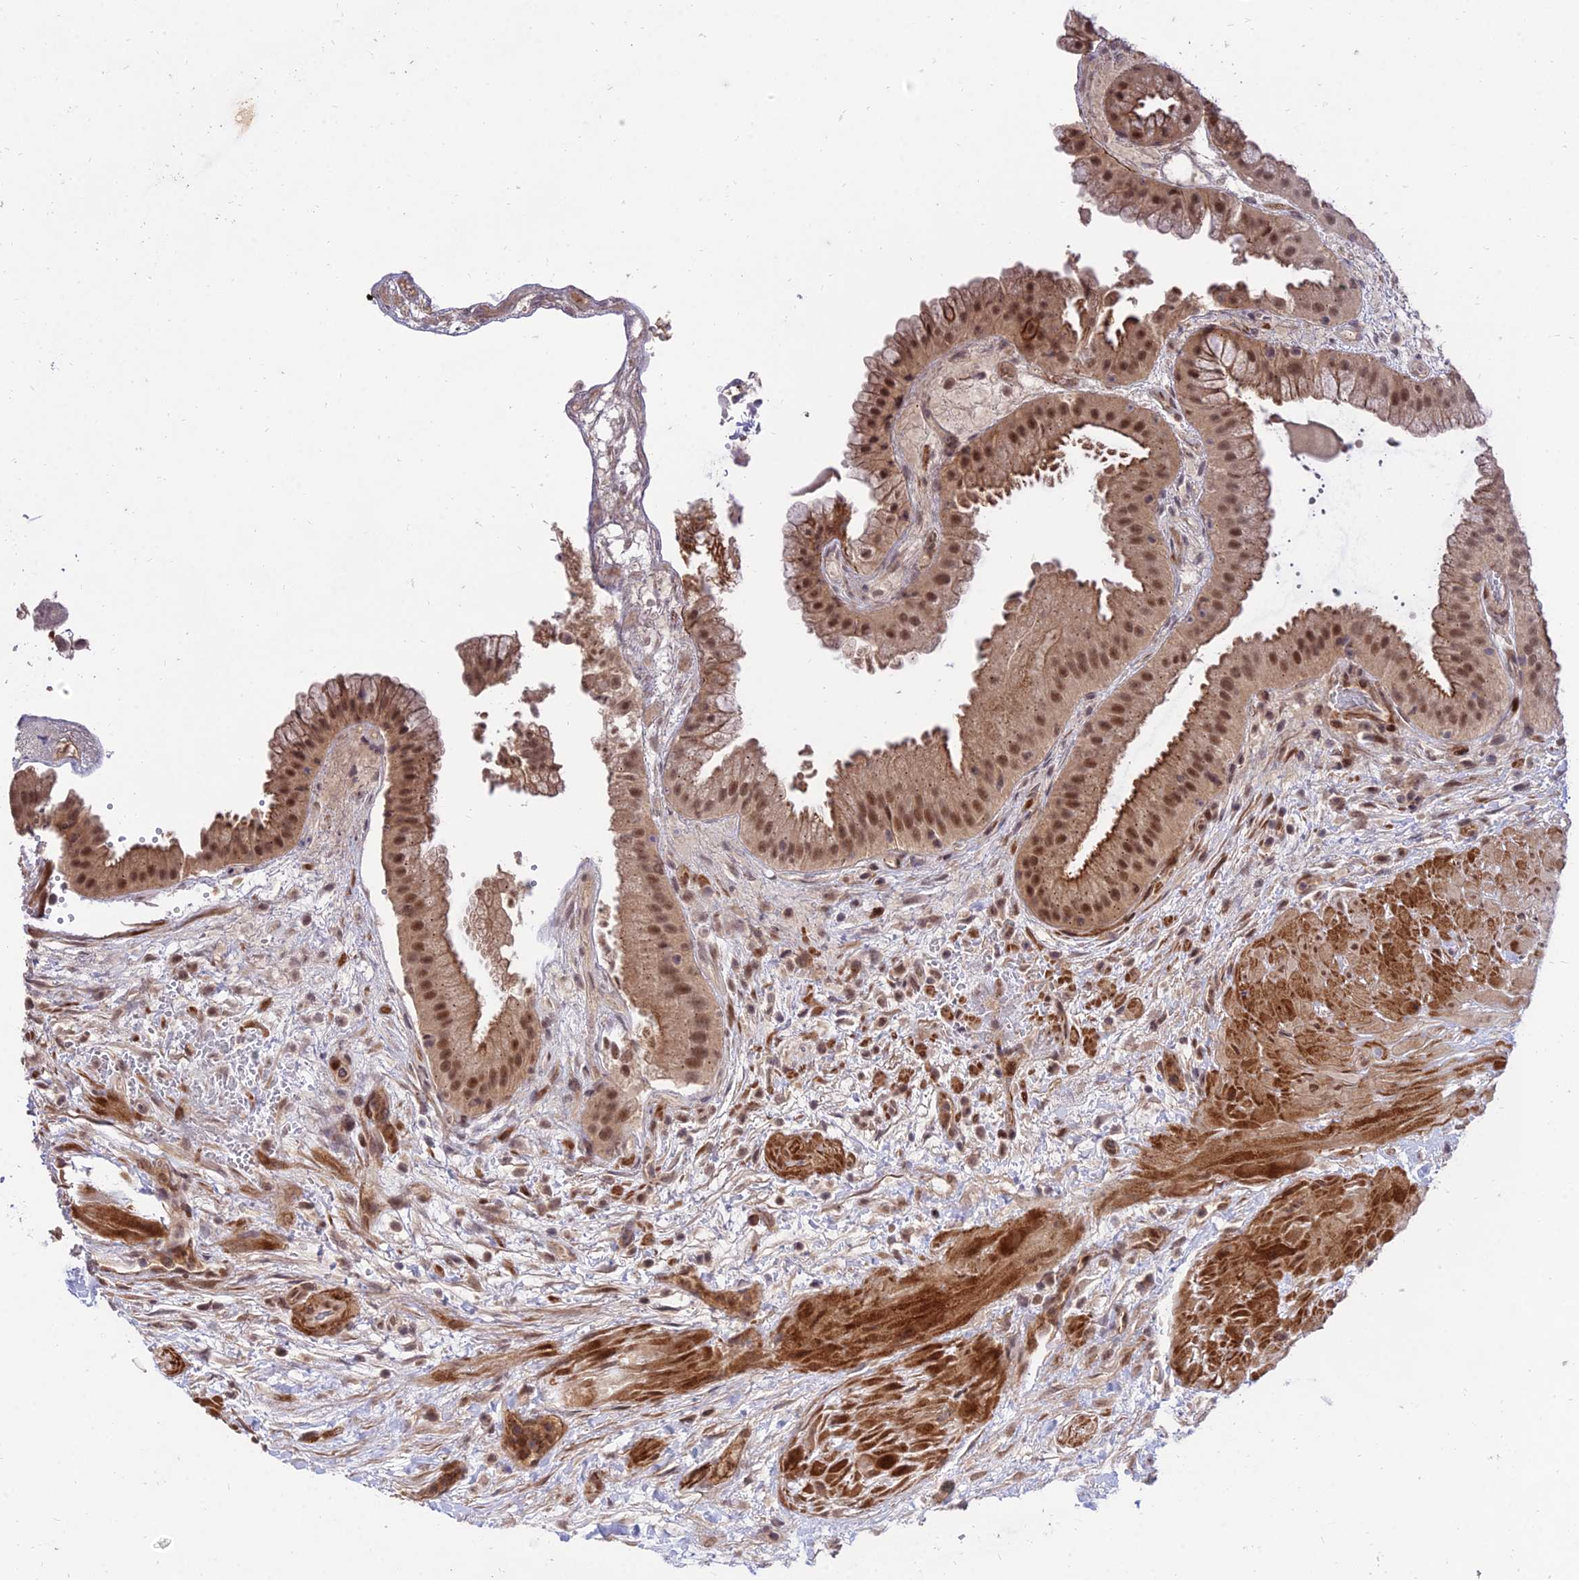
{"staining": {"intensity": "moderate", "quantity": ">75%", "location": "cytoplasmic/membranous,nuclear"}, "tissue": "gallbladder", "cell_type": "Glandular cells", "image_type": "normal", "snomed": [{"axis": "morphology", "description": "Normal tissue, NOS"}, {"axis": "topography", "description": "Gallbladder"}], "caption": "Immunohistochemical staining of normal gallbladder exhibits medium levels of moderate cytoplasmic/membranous,nuclear expression in approximately >75% of glandular cells.", "gene": "ZNF85", "patient": {"sex": "male", "age": 66}}